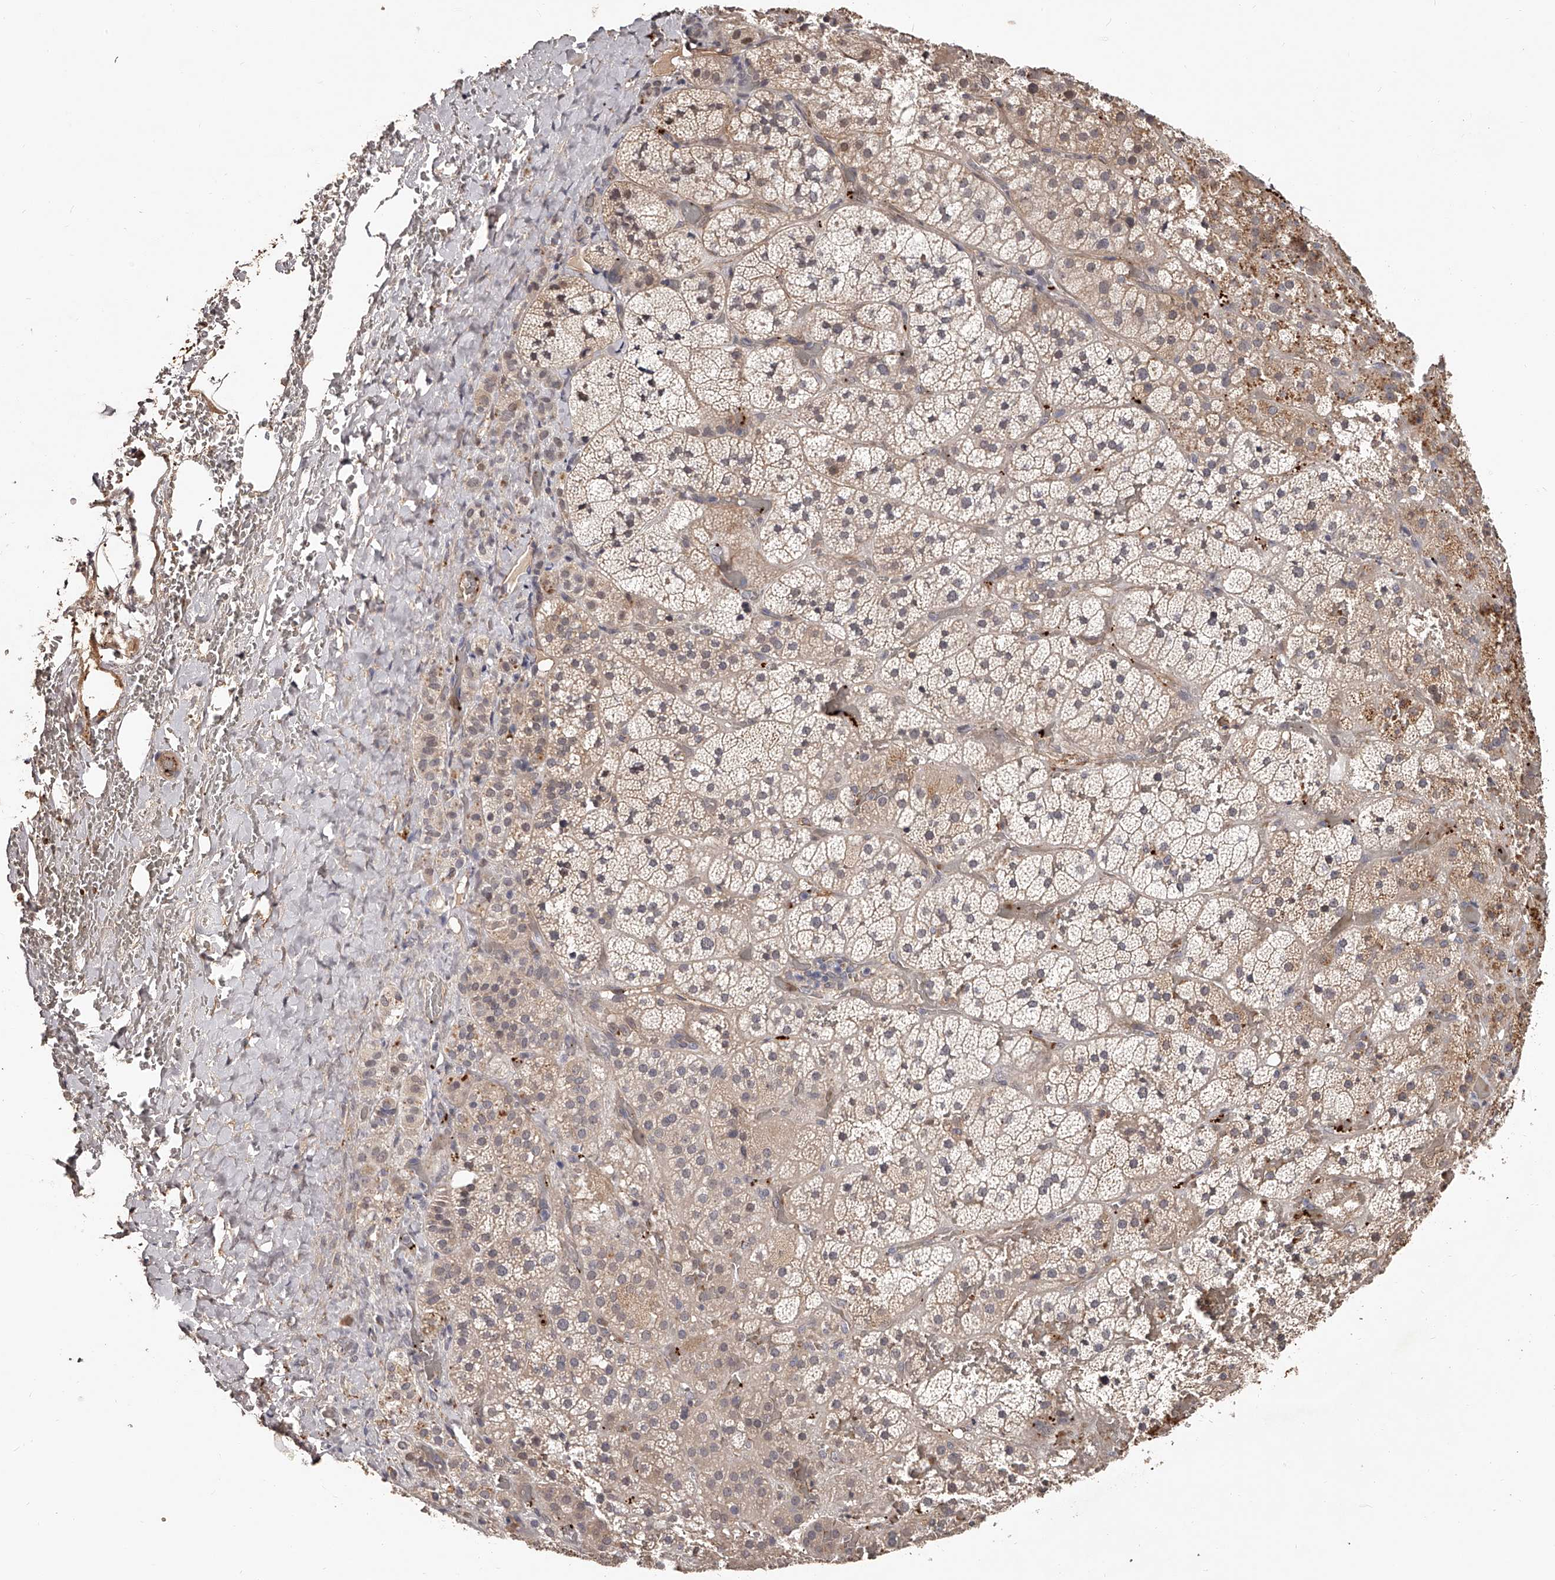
{"staining": {"intensity": "moderate", "quantity": "25%-75%", "location": "cytoplasmic/membranous,nuclear"}, "tissue": "adrenal gland", "cell_type": "Glandular cells", "image_type": "normal", "snomed": [{"axis": "morphology", "description": "Normal tissue, NOS"}, {"axis": "topography", "description": "Adrenal gland"}], "caption": "Moderate cytoplasmic/membranous,nuclear staining for a protein is seen in about 25%-75% of glandular cells of unremarkable adrenal gland using immunohistochemistry (IHC).", "gene": "URGCP", "patient": {"sex": "male", "age": 57}}